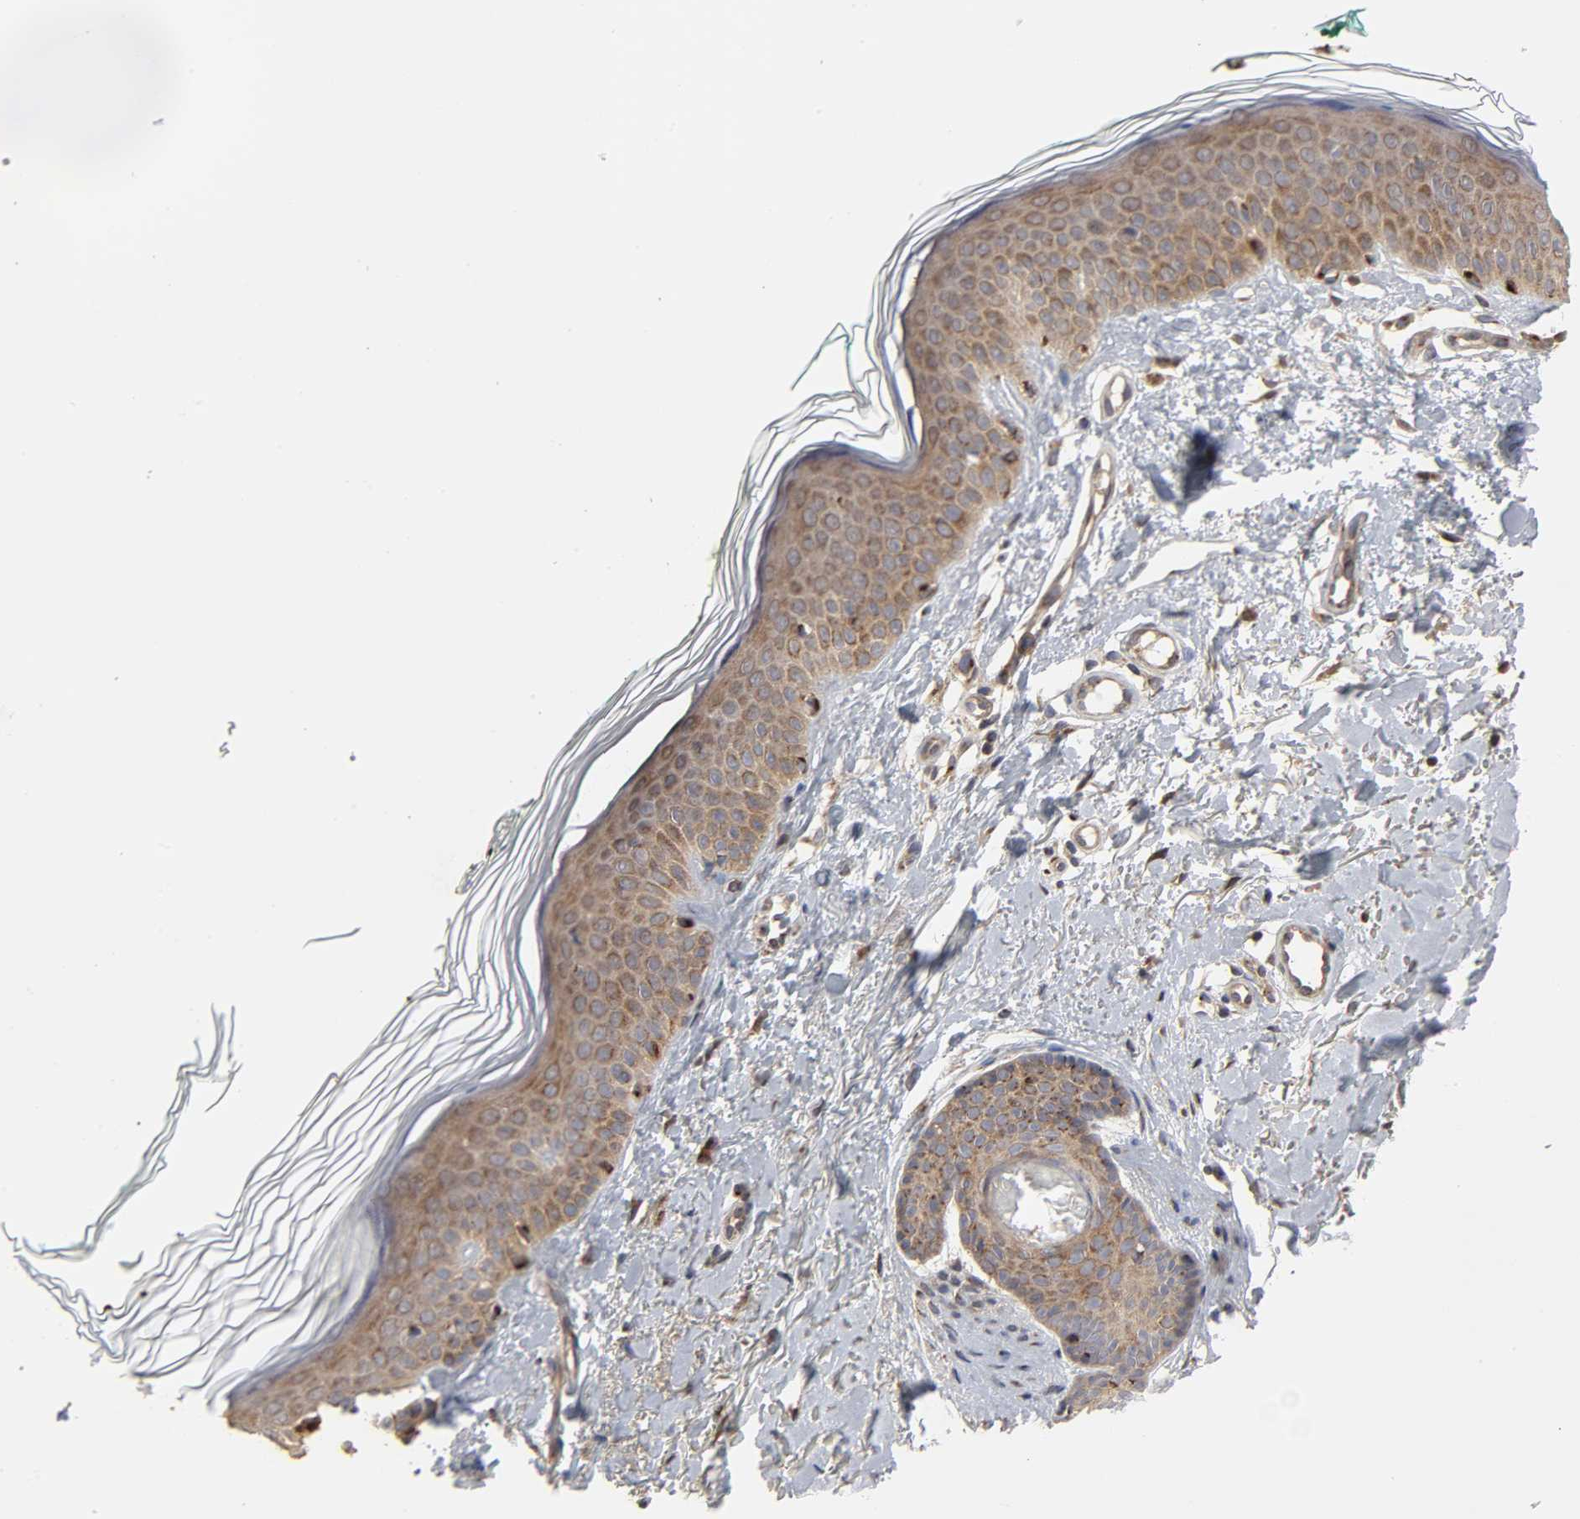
{"staining": {"intensity": "moderate", "quantity": ">75%", "location": "cytoplasmic/membranous"}, "tissue": "skin", "cell_type": "Fibroblasts", "image_type": "normal", "snomed": [{"axis": "morphology", "description": "Normal tissue, NOS"}, {"axis": "topography", "description": "Skin"}], "caption": "Skin stained with DAB immunohistochemistry demonstrates medium levels of moderate cytoplasmic/membranous staining in approximately >75% of fibroblasts.", "gene": "GNPTG", "patient": {"sex": "male", "age": 71}}